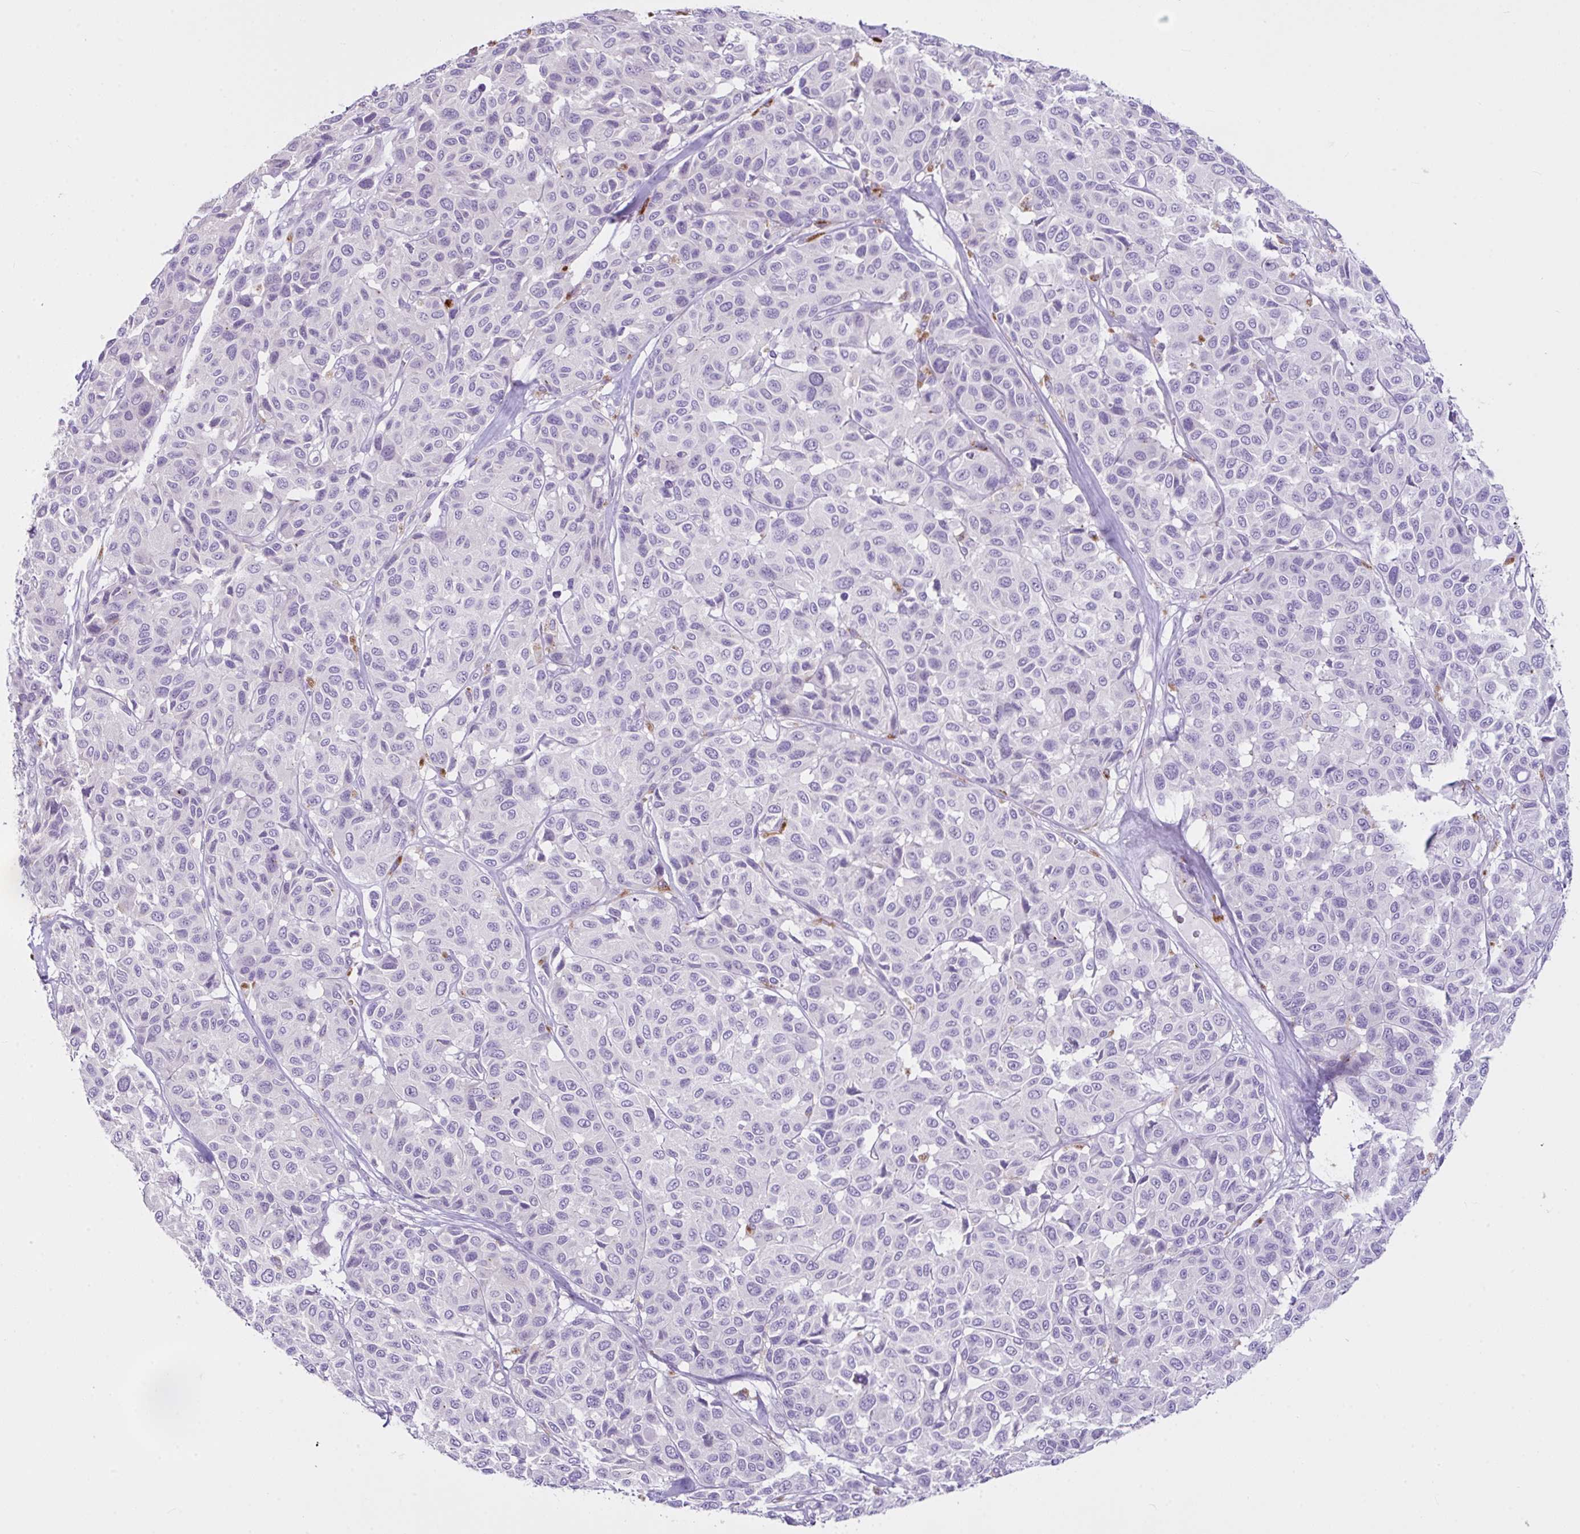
{"staining": {"intensity": "negative", "quantity": "none", "location": "none"}, "tissue": "melanoma", "cell_type": "Tumor cells", "image_type": "cancer", "snomed": [{"axis": "morphology", "description": "Malignant melanoma, NOS"}, {"axis": "topography", "description": "Skin"}], "caption": "The micrograph demonstrates no significant staining in tumor cells of melanoma.", "gene": "D2HGDH", "patient": {"sex": "female", "age": 66}}